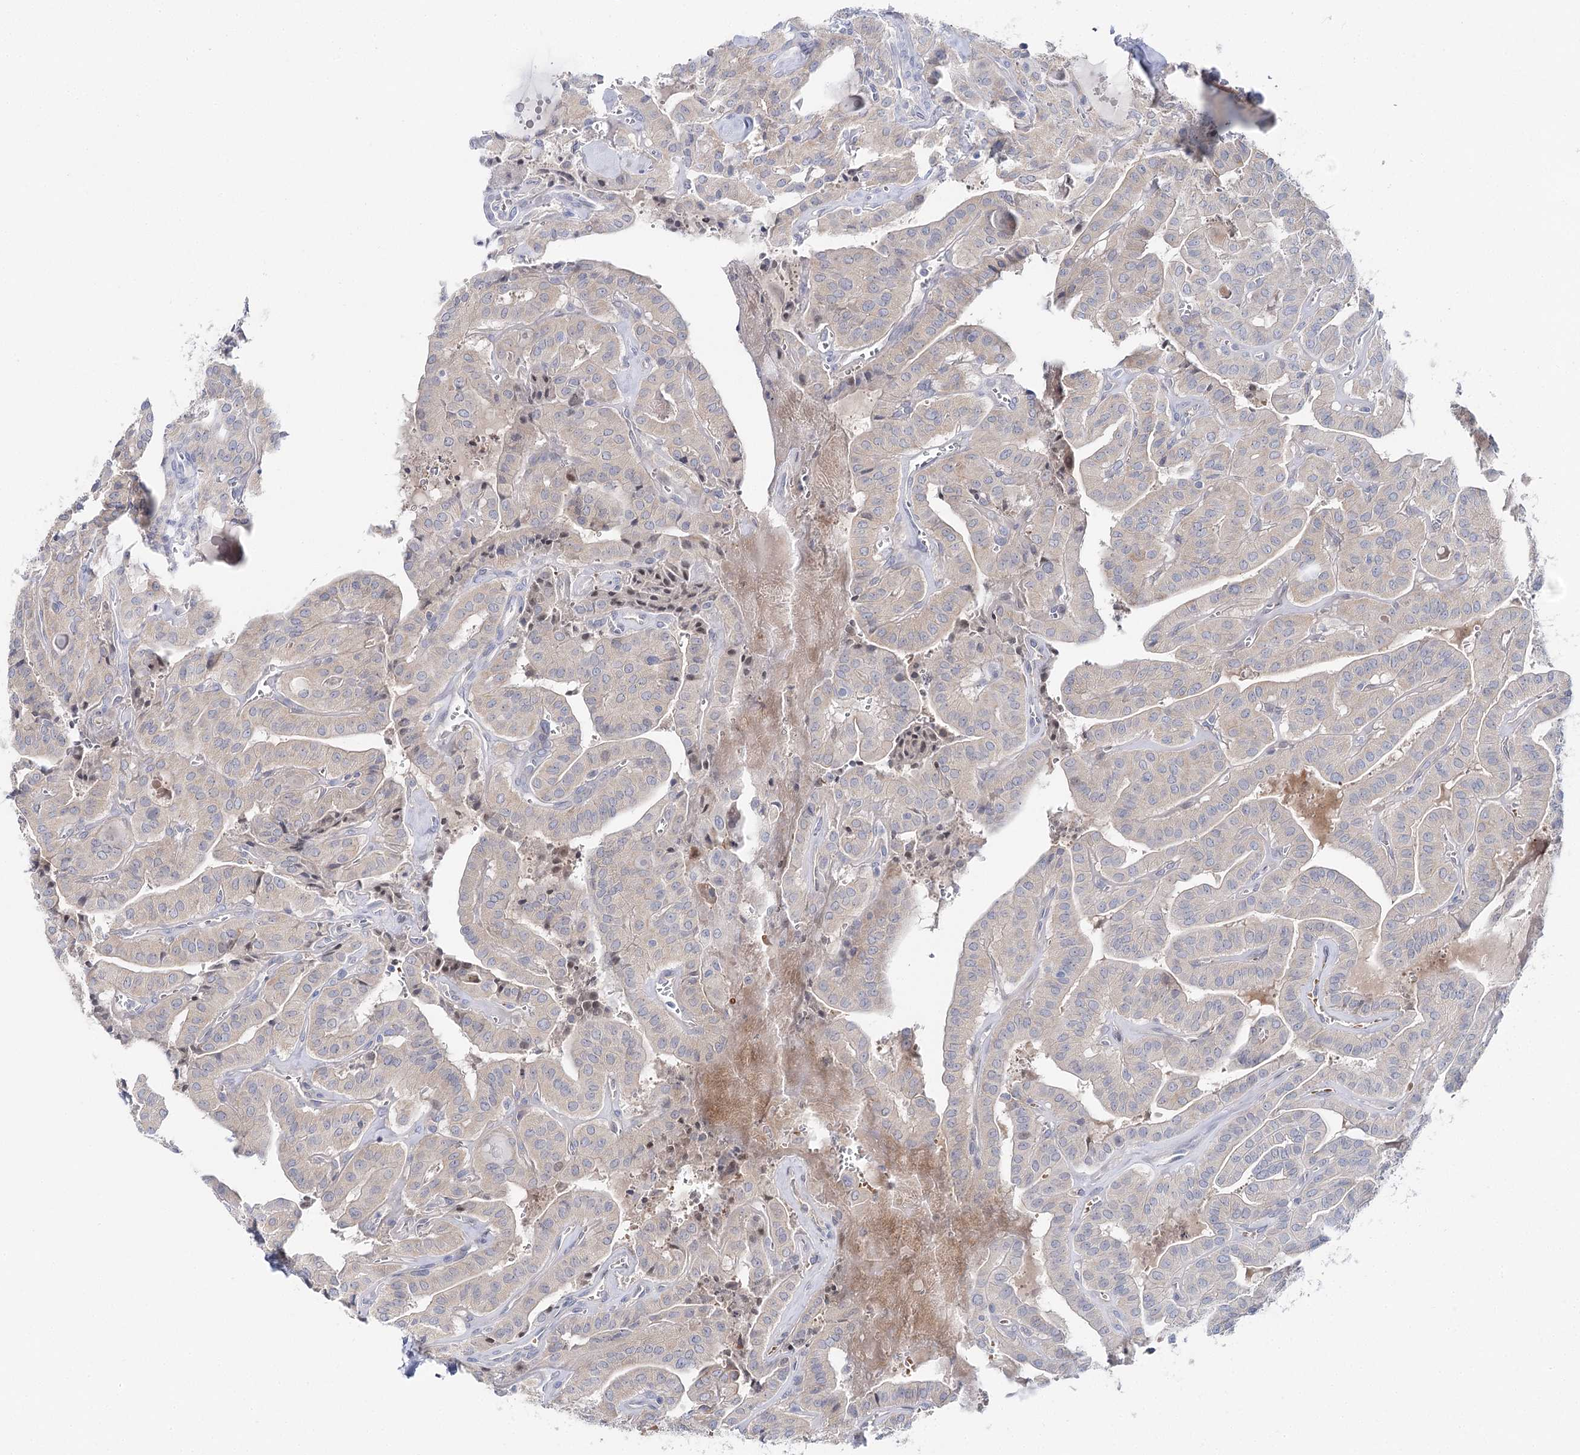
{"staining": {"intensity": "negative", "quantity": "none", "location": "none"}, "tissue": "thyroid cancer", "cell_type": "Tumor cells", "image_type": "cancer", "snomed": [{"axis": "morphology", "description": "Papillary adenocarcinoma, NOS"}, {"axis": "topography", "description": "Thyroid gland"}], "caption": "The micrograph demonstrates no staining of tumor cells in thyroid cancer.", "gene": "LRRC14B", "patient": {"sex": "male", "age": 52}}